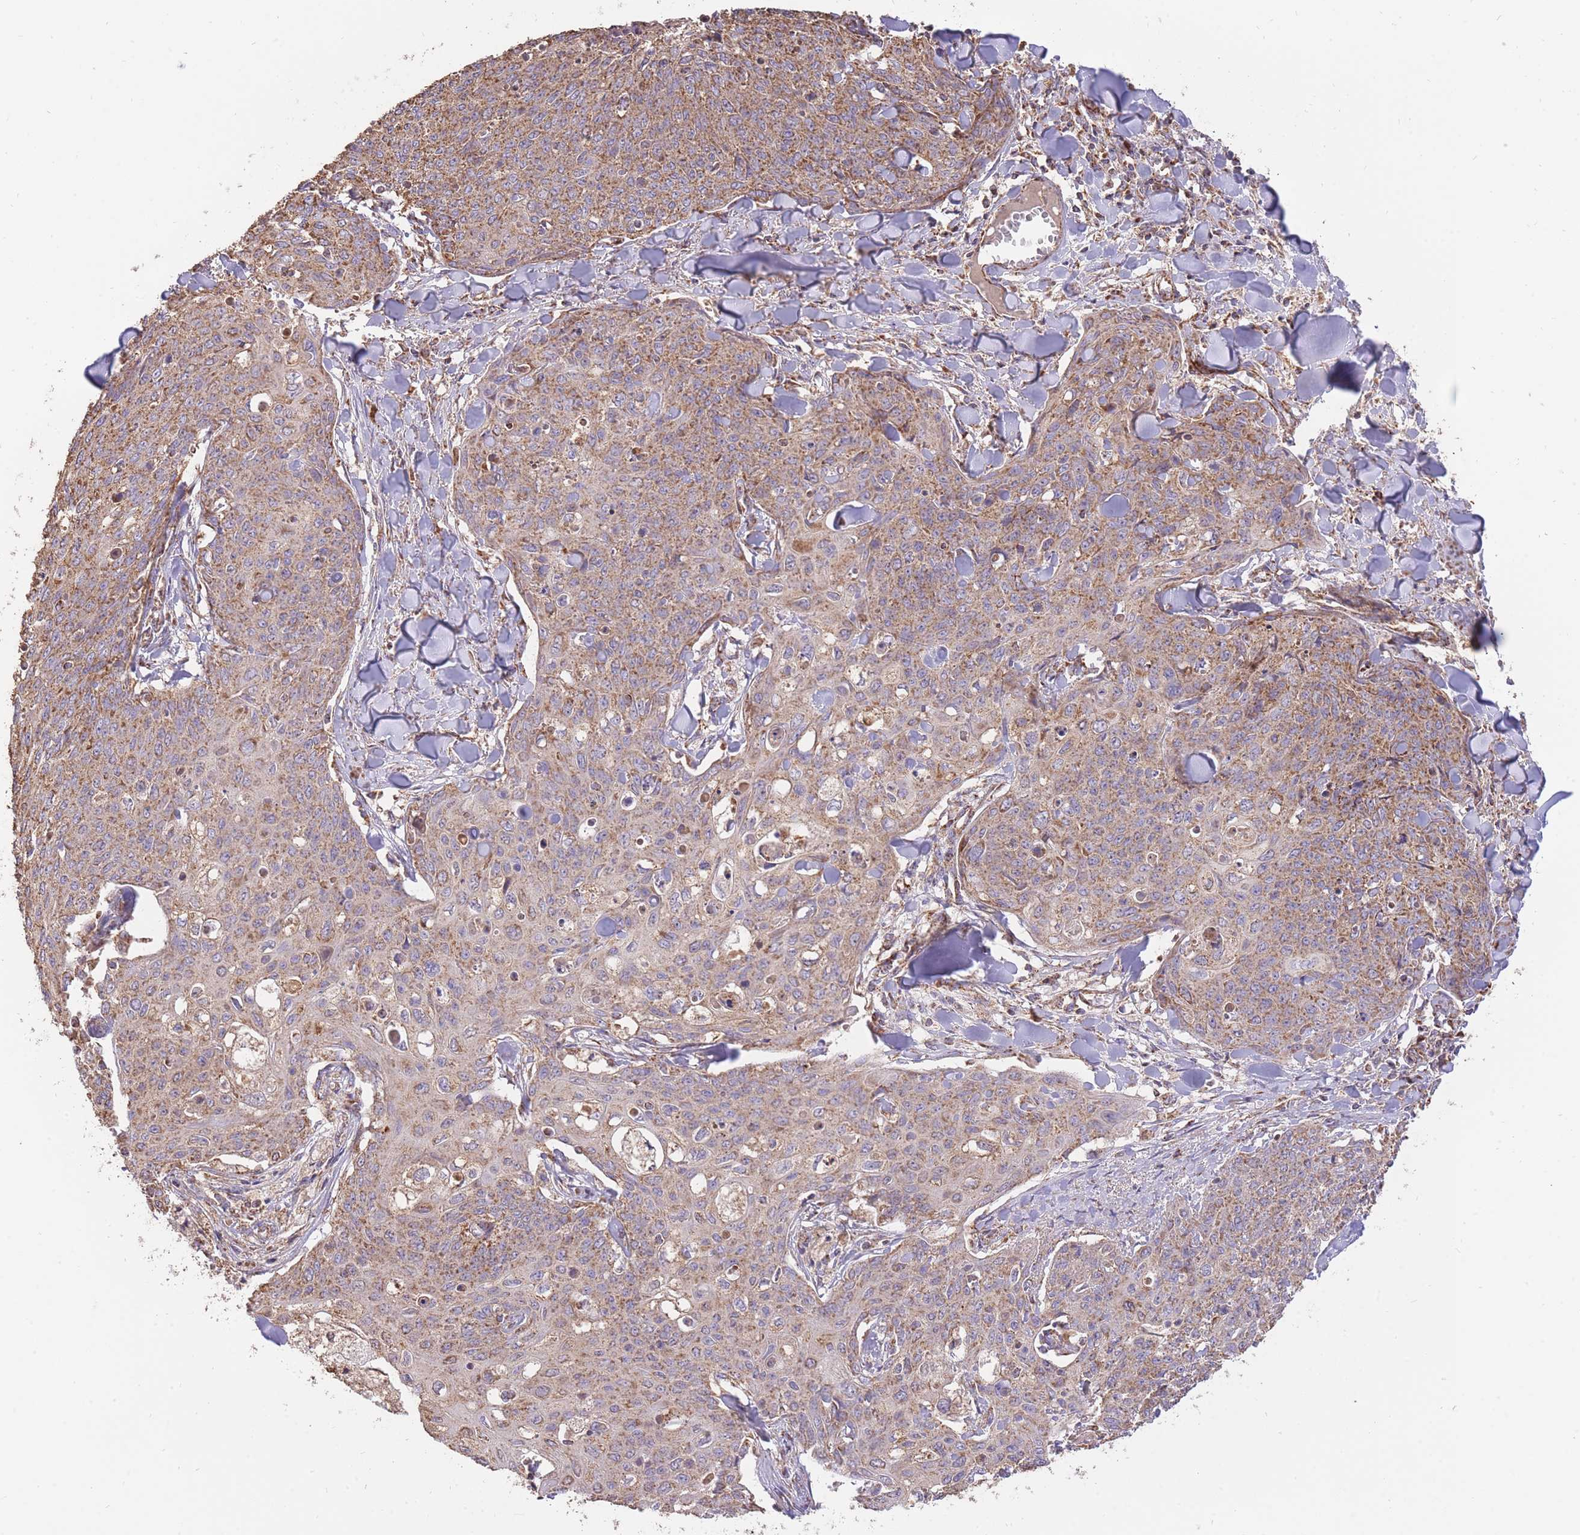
{"staining": {"intensity": "moderate", "quantity": ">75%", "location": "cytoplasmic/membranous"}, "tissue": "skin cancer", "cell_type": "Tumor cells", "image_type": "cancer", "snomed": [{"axis": "morphology", "description": "Squamous cell carcinoma, NOS"}, {"axis": "topography", "description": "Skin"}, {"axis": "topography", "description": "Vulva"}], "caption": "Moderate cytoplasmic/membranous staining is seen in approximately >75% of tumor cells in squamous cell carcinoma (skin).", "gene": "PREP", "patient": {"sex": "female", "age": 85}}